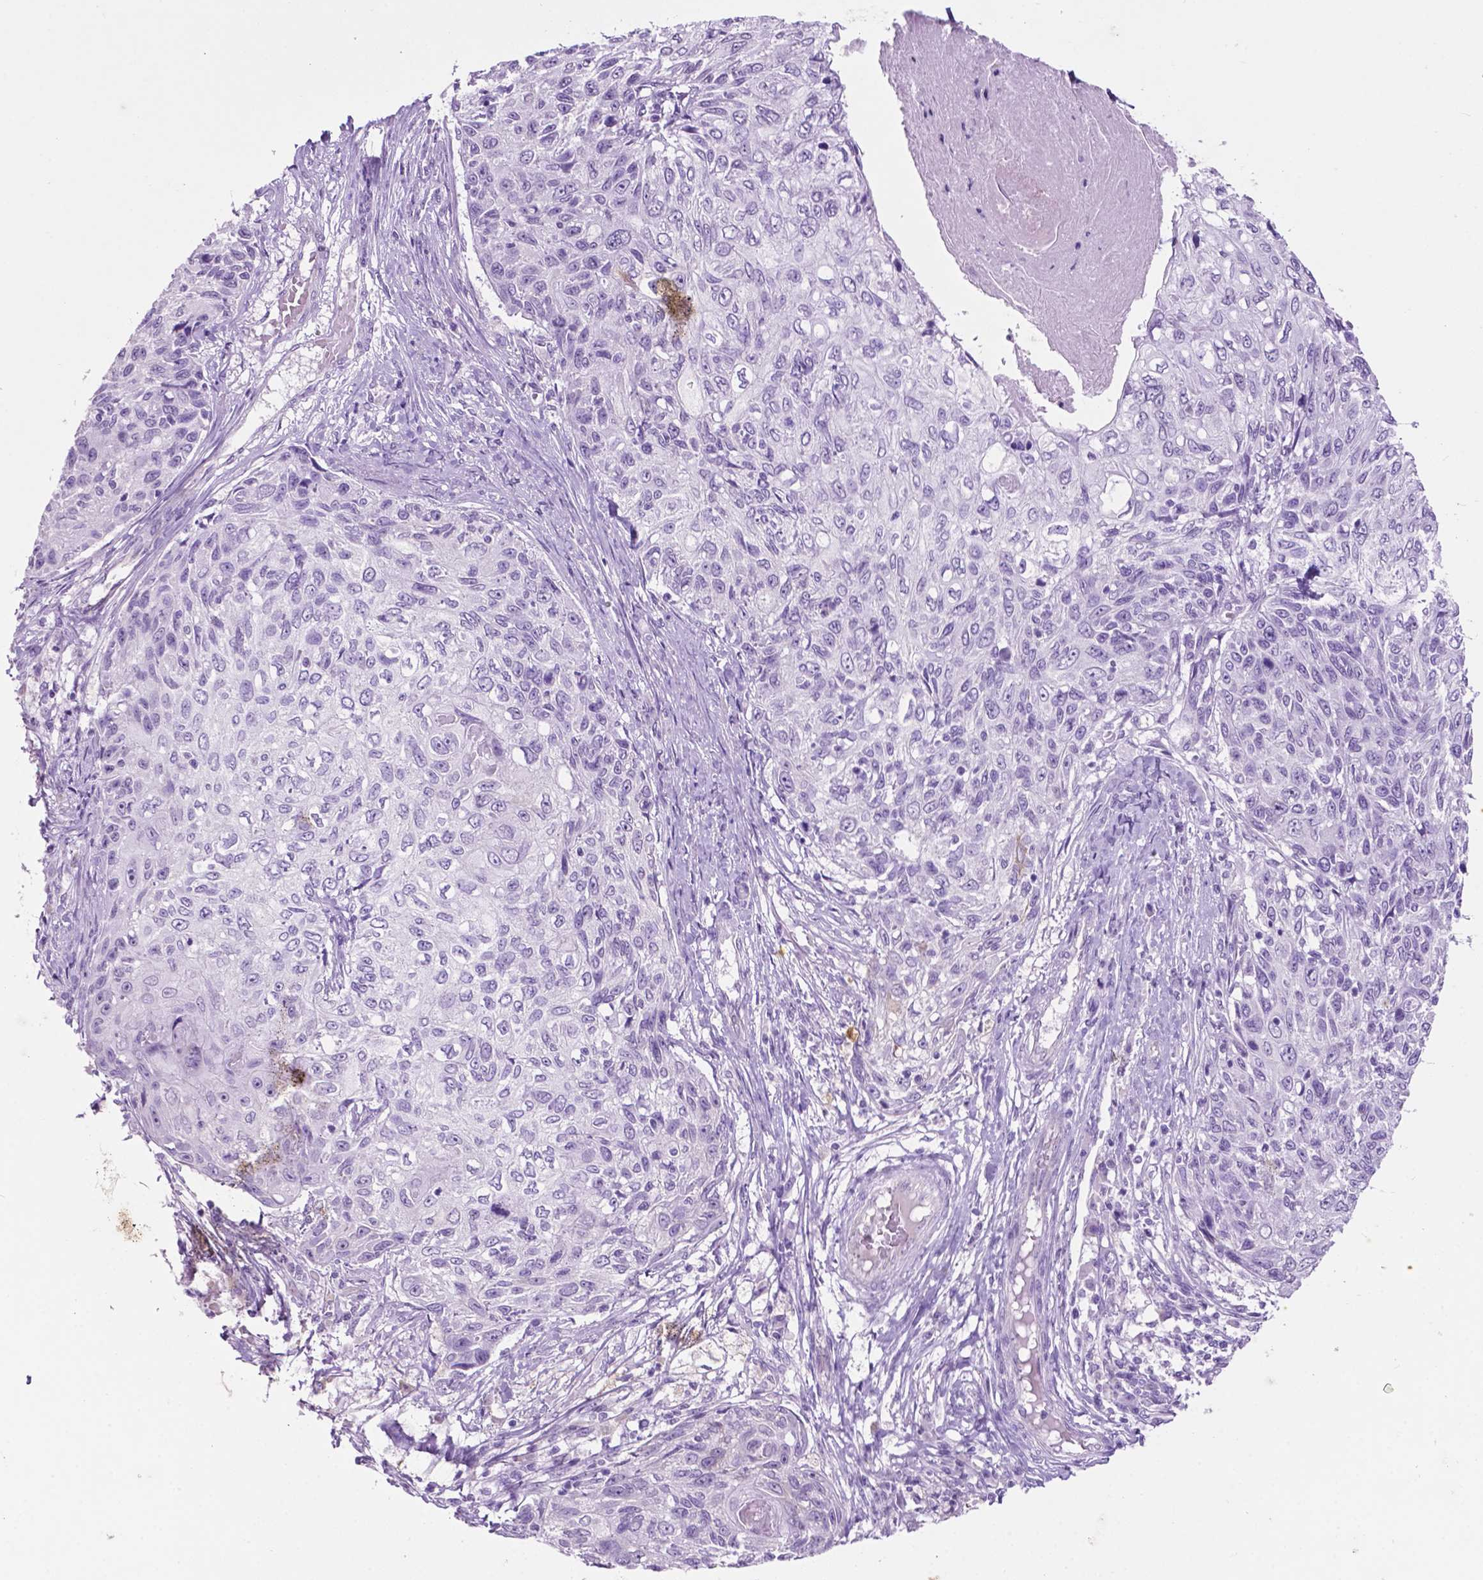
{"staining": {"intensity": "negative", "quantity": "none", "location": "none"}, "tissue": "skin cancer", "cell_type": "Tumor cells", "image_type": "cancer", "snomed": [{"axis": "morphology", "description": "Squamous cell carcinoma, NOS"}, {"axis": "topography", "description": "Skin"}], "caption": "Tumor cells are negative for protein expression in human skin cancer.", "gene": "PHGR1", "patient": {"sex": "male", "age": 92}}